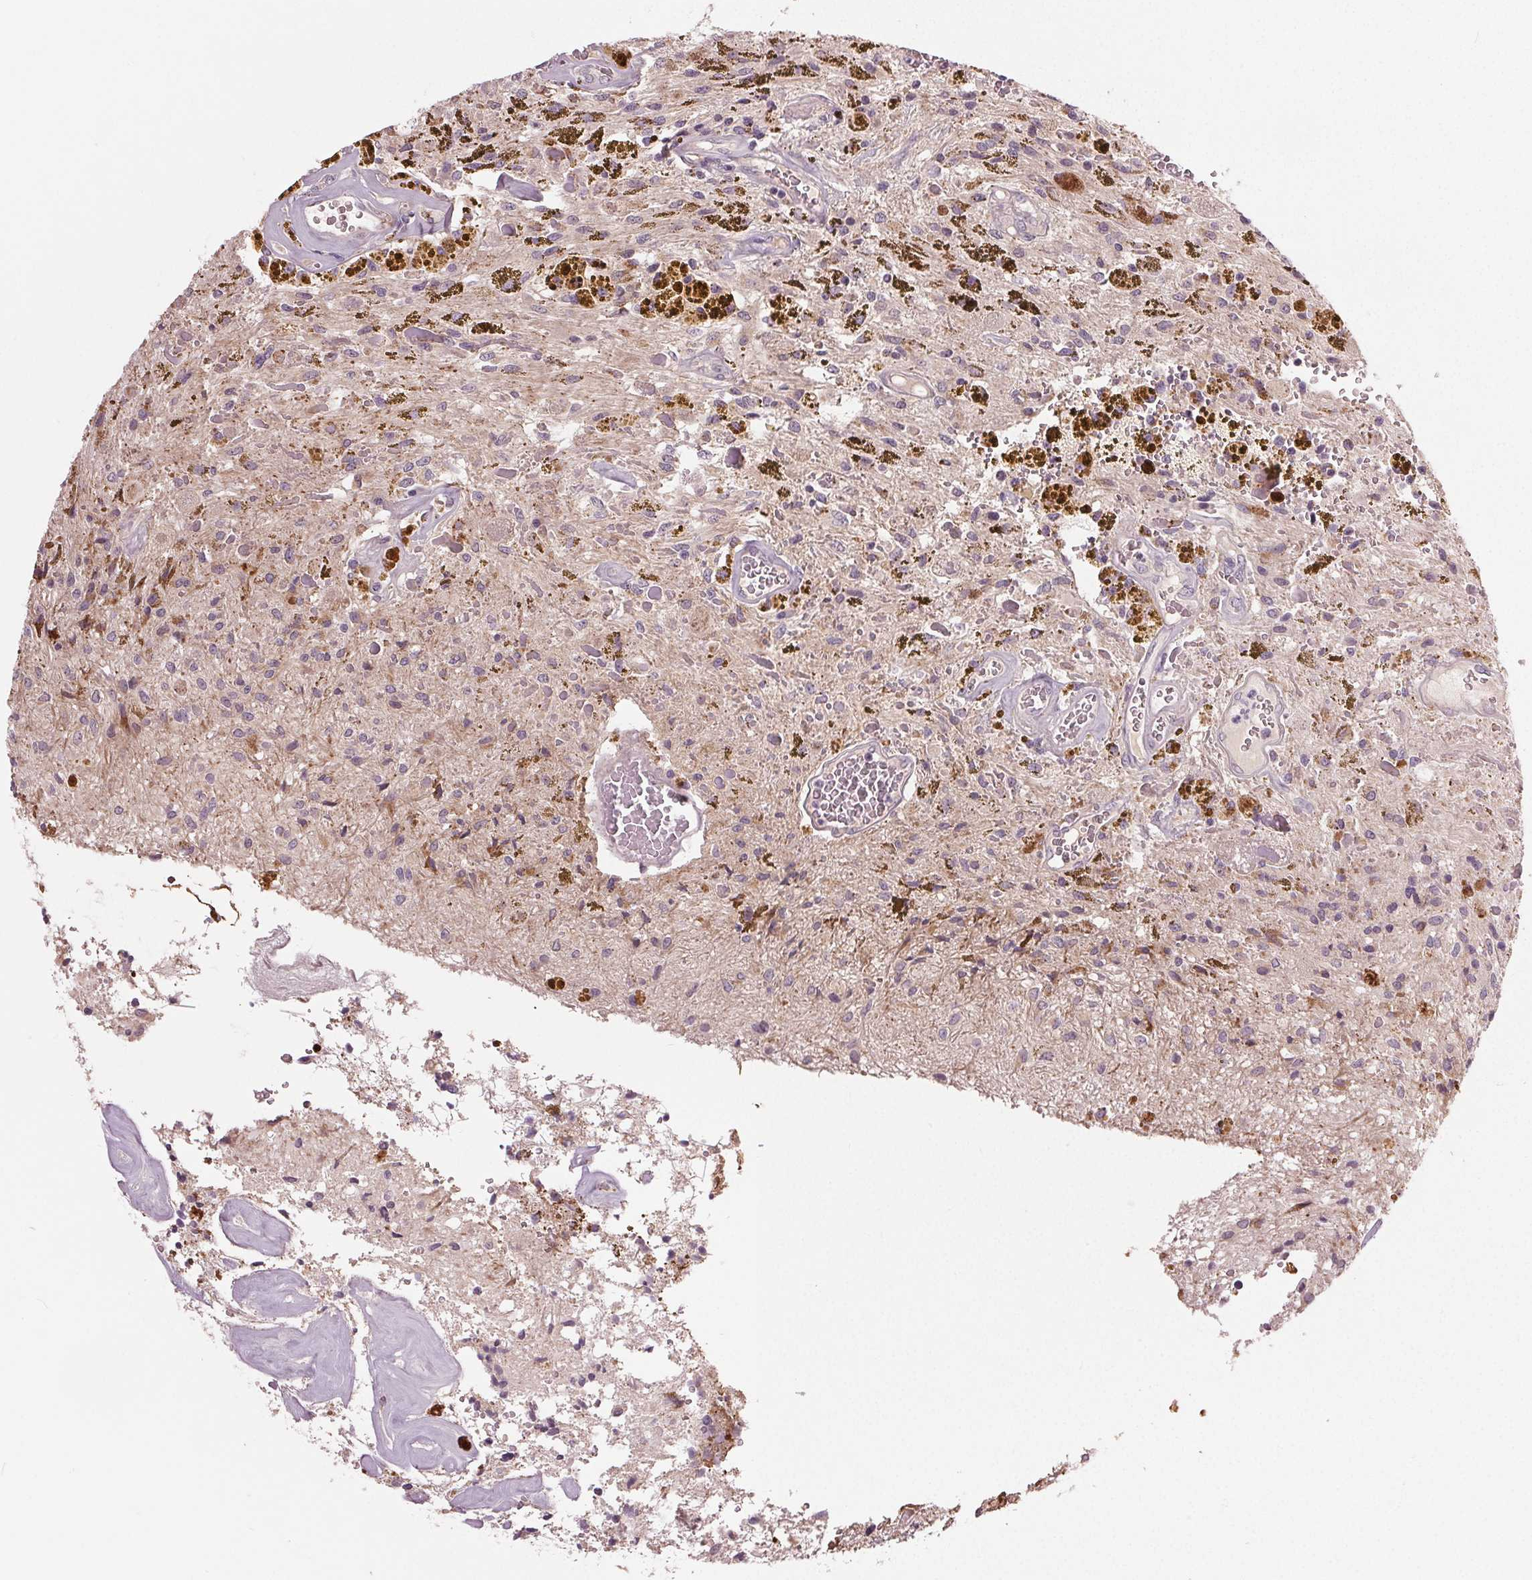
{"staining": {"intensity": "strong", "quantity": "25%-75%", "location": "cytoplasmic/membranous"}, "tissue": "glioma", "cell_type": "Tumor cells", "image_type": "cancer", "snomed": [{"axis": "morphology", "description": "Glioma, malignant, Low grade"}, {"axis": "topography", "description": "Cerebellum"}], "caption": "Immunohistochemical staining of human glioma demonstrates strong cytoplasmic/membranous protein positivity in about 25%-75% of tumor cells. Immunohistochemistry stains the protein in brown and the nuclei are stained blue.", "gene": "ZNF605", "patient": {"sex": "female", "age": 14}}